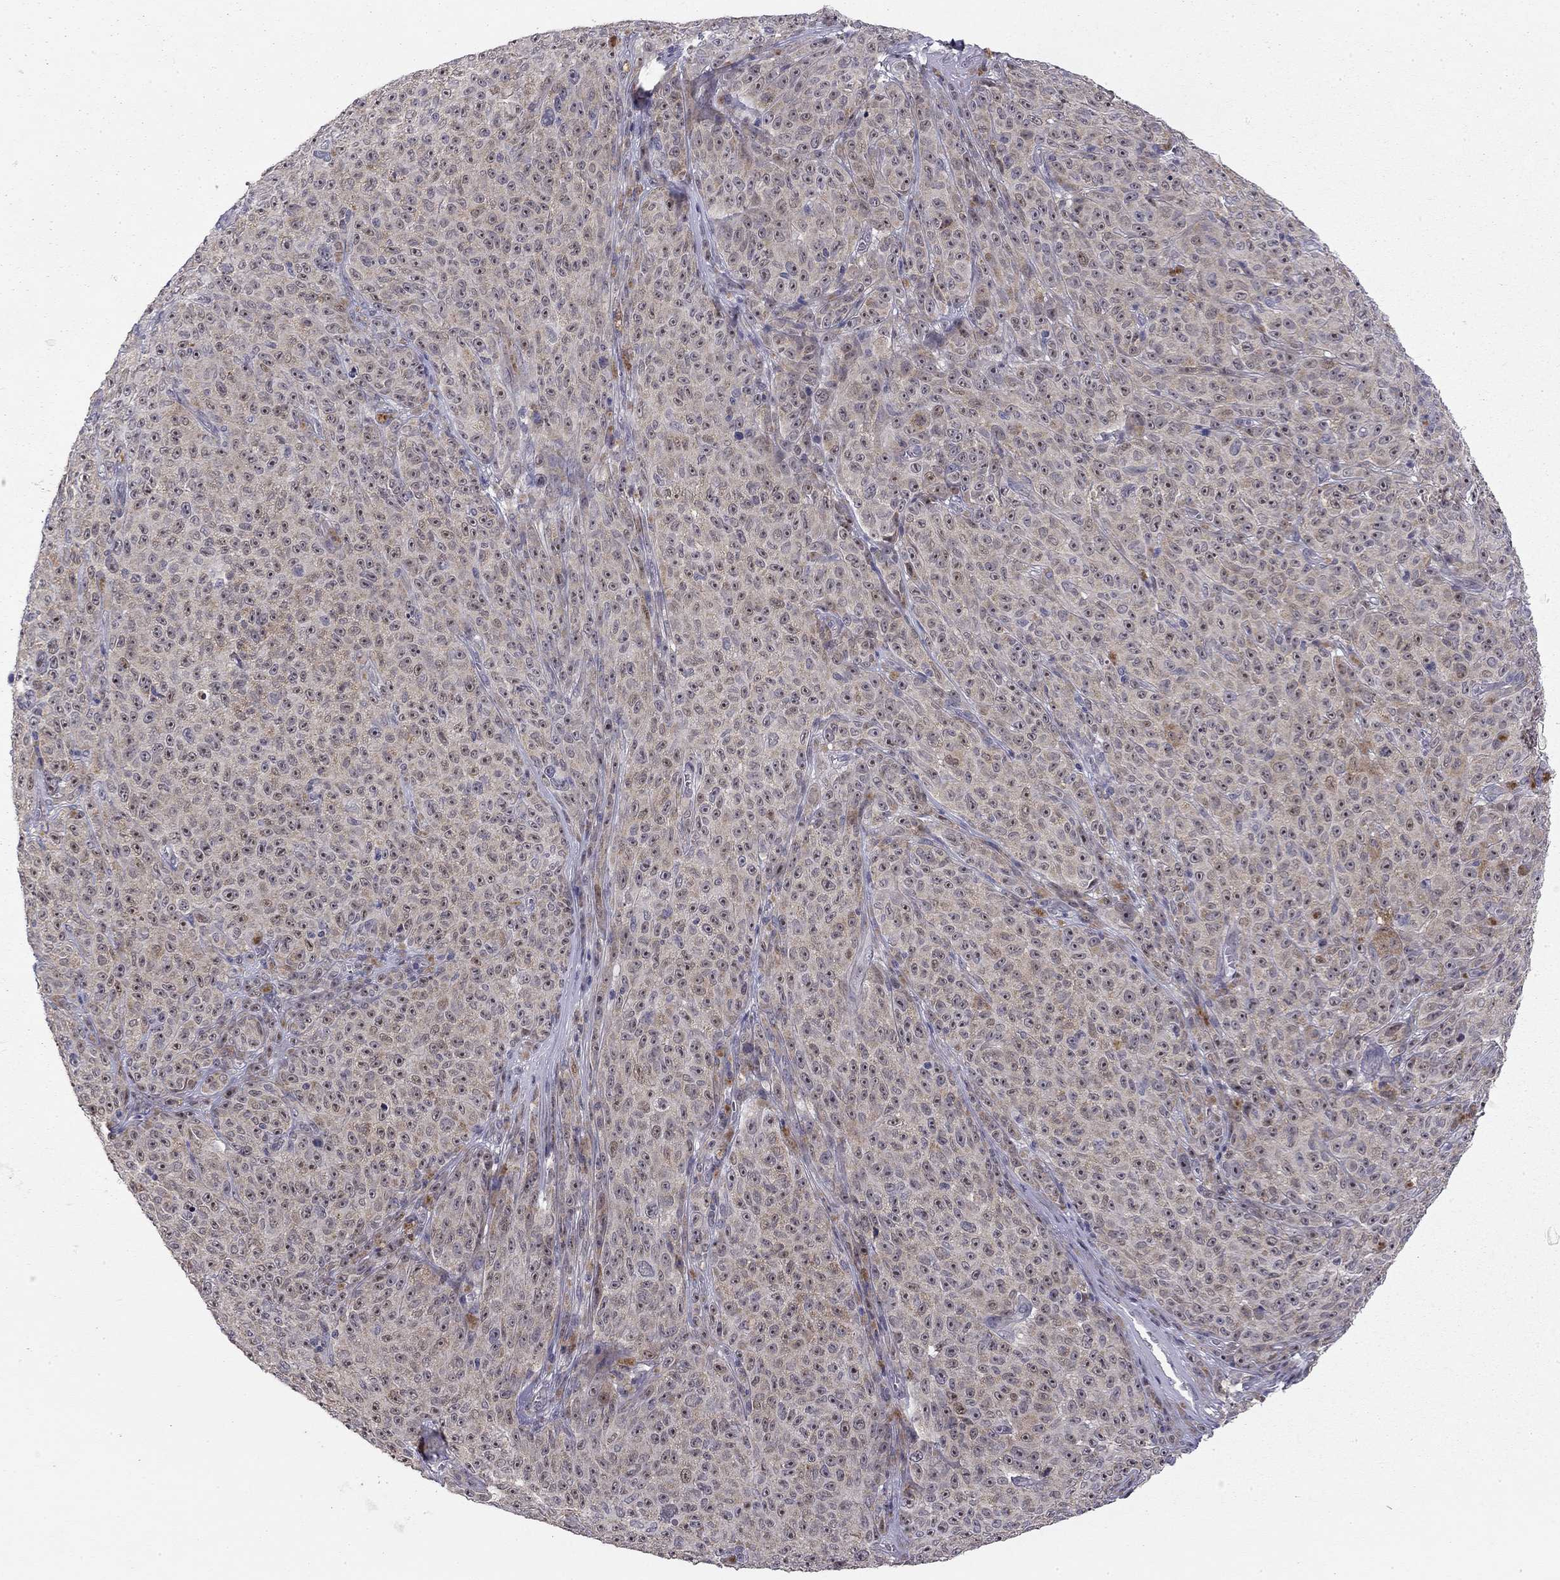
{"staining": {"intensity": "moderate", "quantity": "25%-75%", "location": "nuclear"}, "tissue": "melanoma", "cell_type": "Tumor cells", "image_type": "cancer", "snomed": [{"axis": "morphology", "description": "Malignant melanoma, NOS"}, {"axis": "topography", "description": "Skin"}], "caption": "Malignant melanoma stained with IHC reveals moderate nuclear positivity in about 25%-75% of tumor cells.", "gene": "STXBP6", "patient": {"sex": "female", "age": 82}}